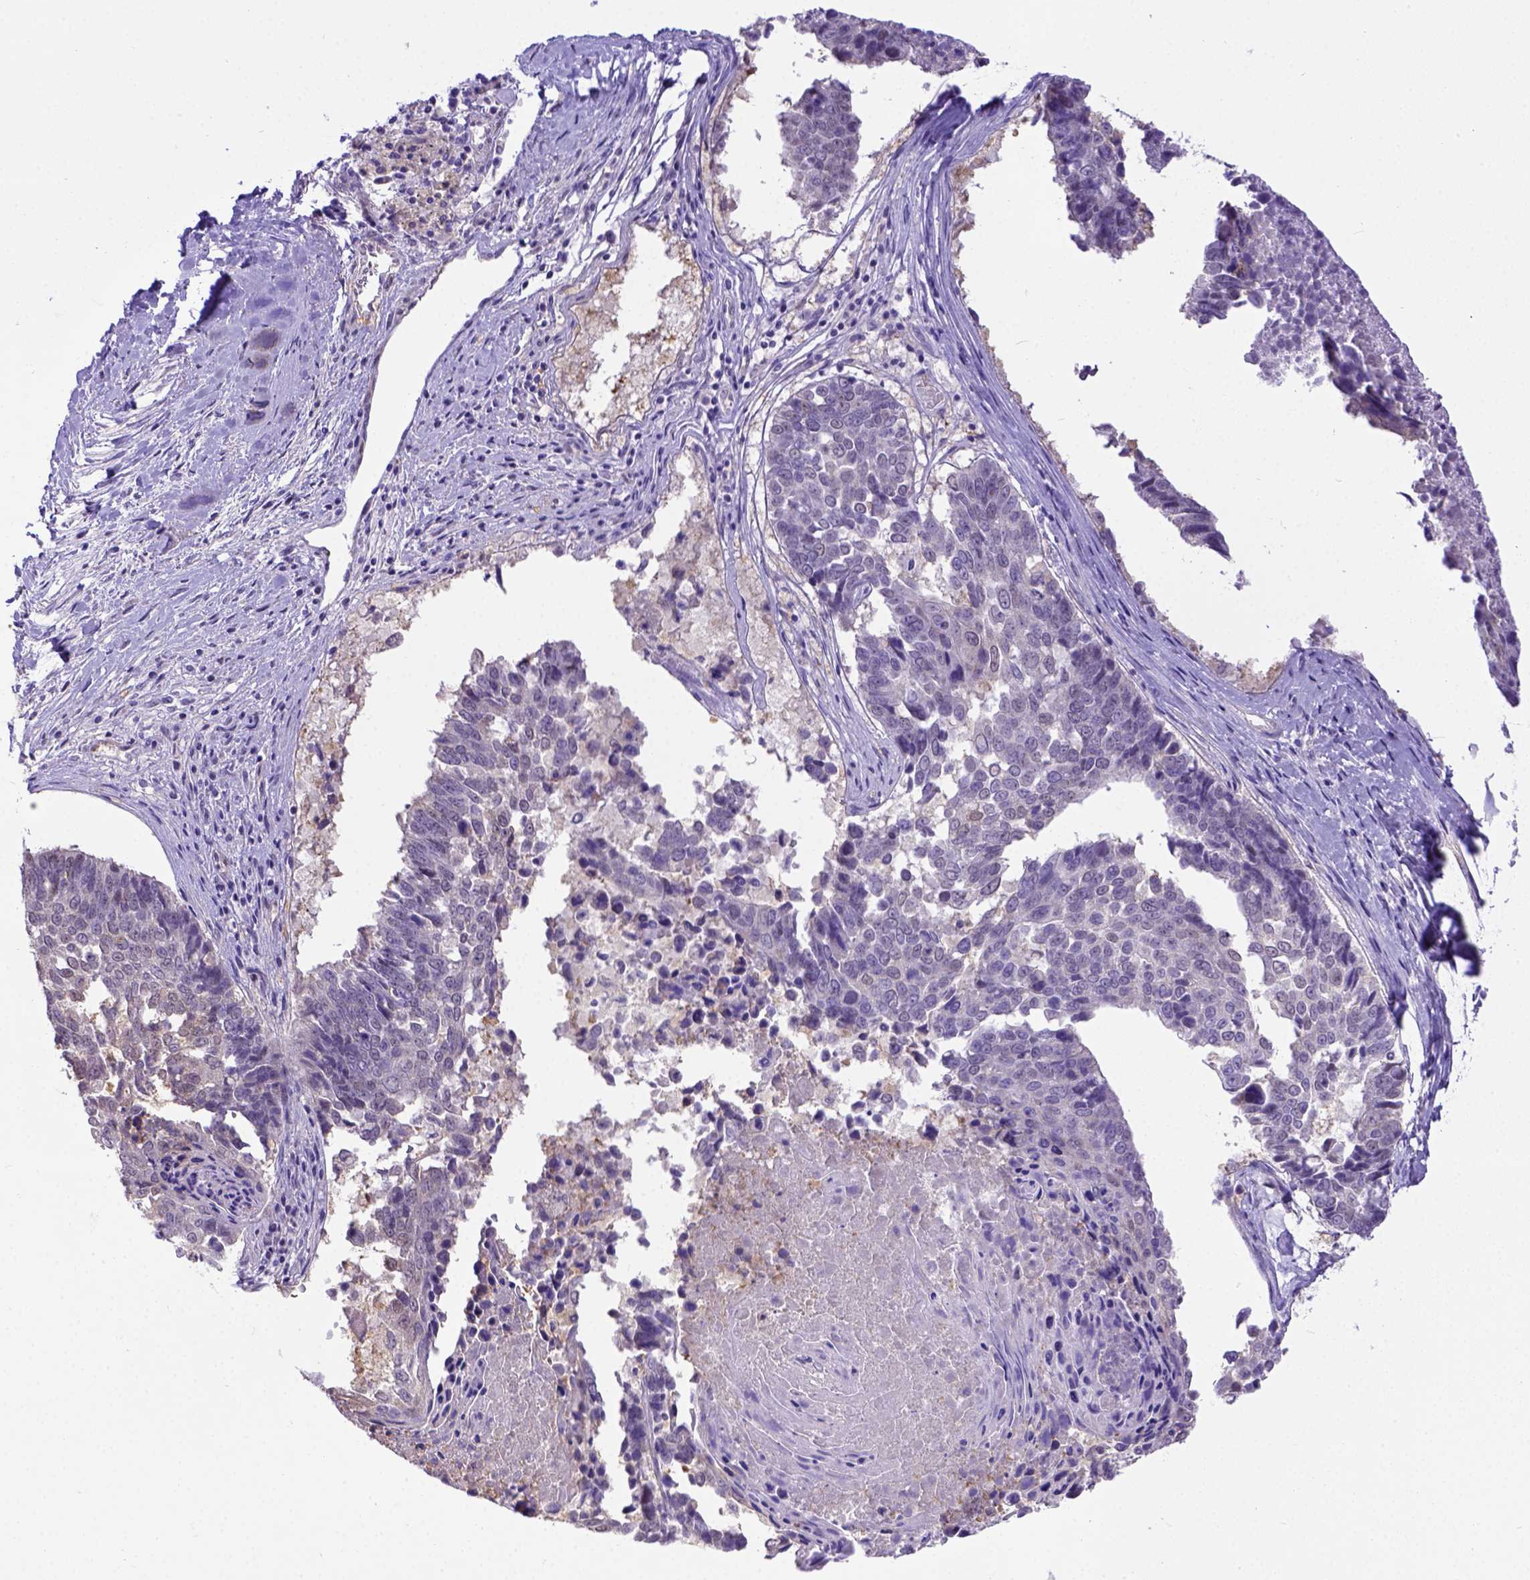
{"staining": {"intensity": "negative", "quantity": "none", "location": "none"}, "tissue": "lung cancer", "cell_type": "Tumor cells", "image_type": "cancer", "snomed": [{"axis": "morphology", "description": "Squamous cell carcinoma, NOS"}, {"axis": "topography", "description": "Lung"}], "caption": "Immunohistochemical staining of human squamous cell carcinoma (lung) displays no significant positivity in tumor cells.", "gene": "BTN1A1", "patient": {"sex": "male", "age": 73}}